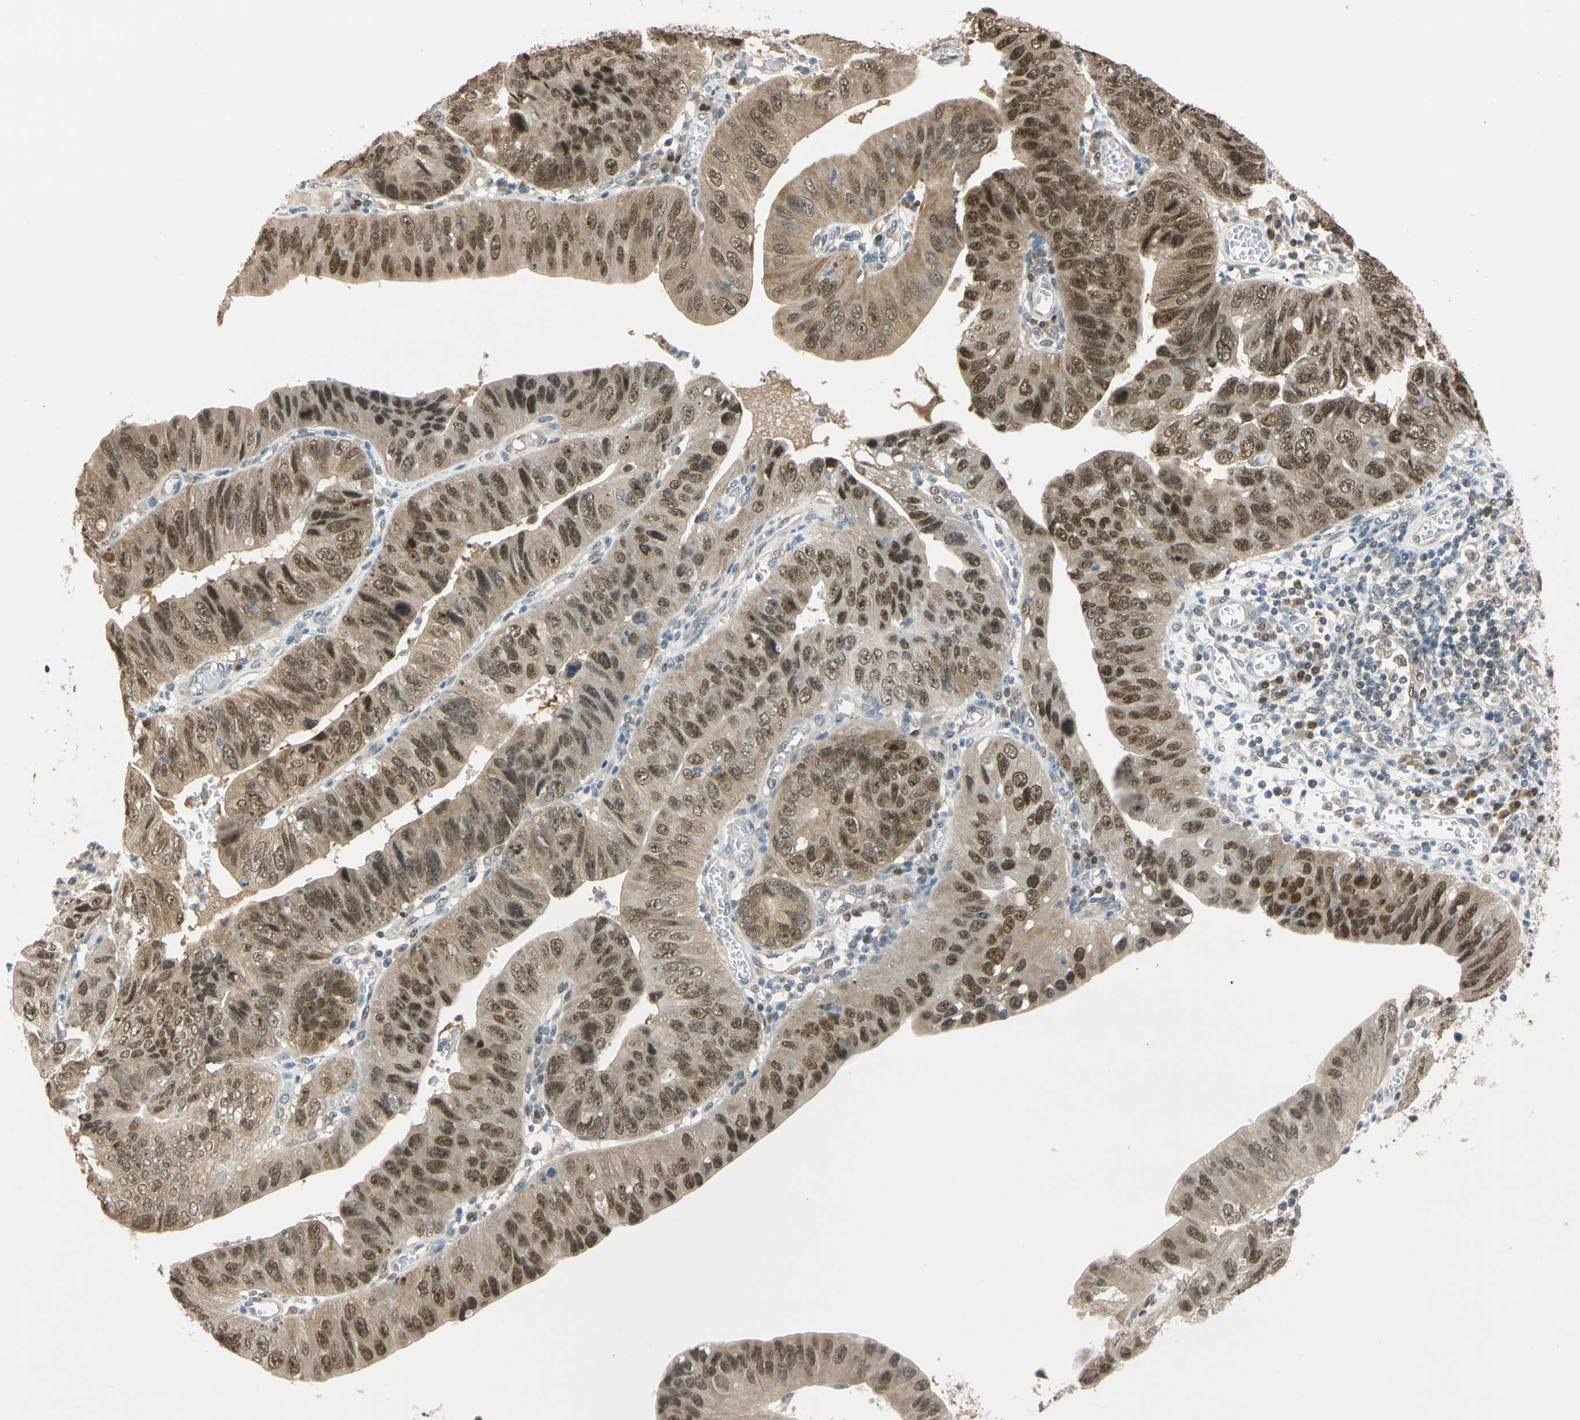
{"staining": {"intensity": "strong", "quantity": ">75%", "location": "cytoplasmic/membranous,nuclear"}, "tissue": "stomach cancer", "cell_type": "Tumor cells", "image_type": "cancer", "snomed": [{"axis": "morphology", "description": "Adenocarcinoma, NOS"}, {"axis": "topography", "description": "Stomach"}], "caption": "Stomach cancer stained with a brown dye exhibits strong cytoplasmic/membranous and nuclear positive staining in about >75% of tumor cells.", "gene": "RIOX2", "patient": {"sex": "male", "age": 59}}